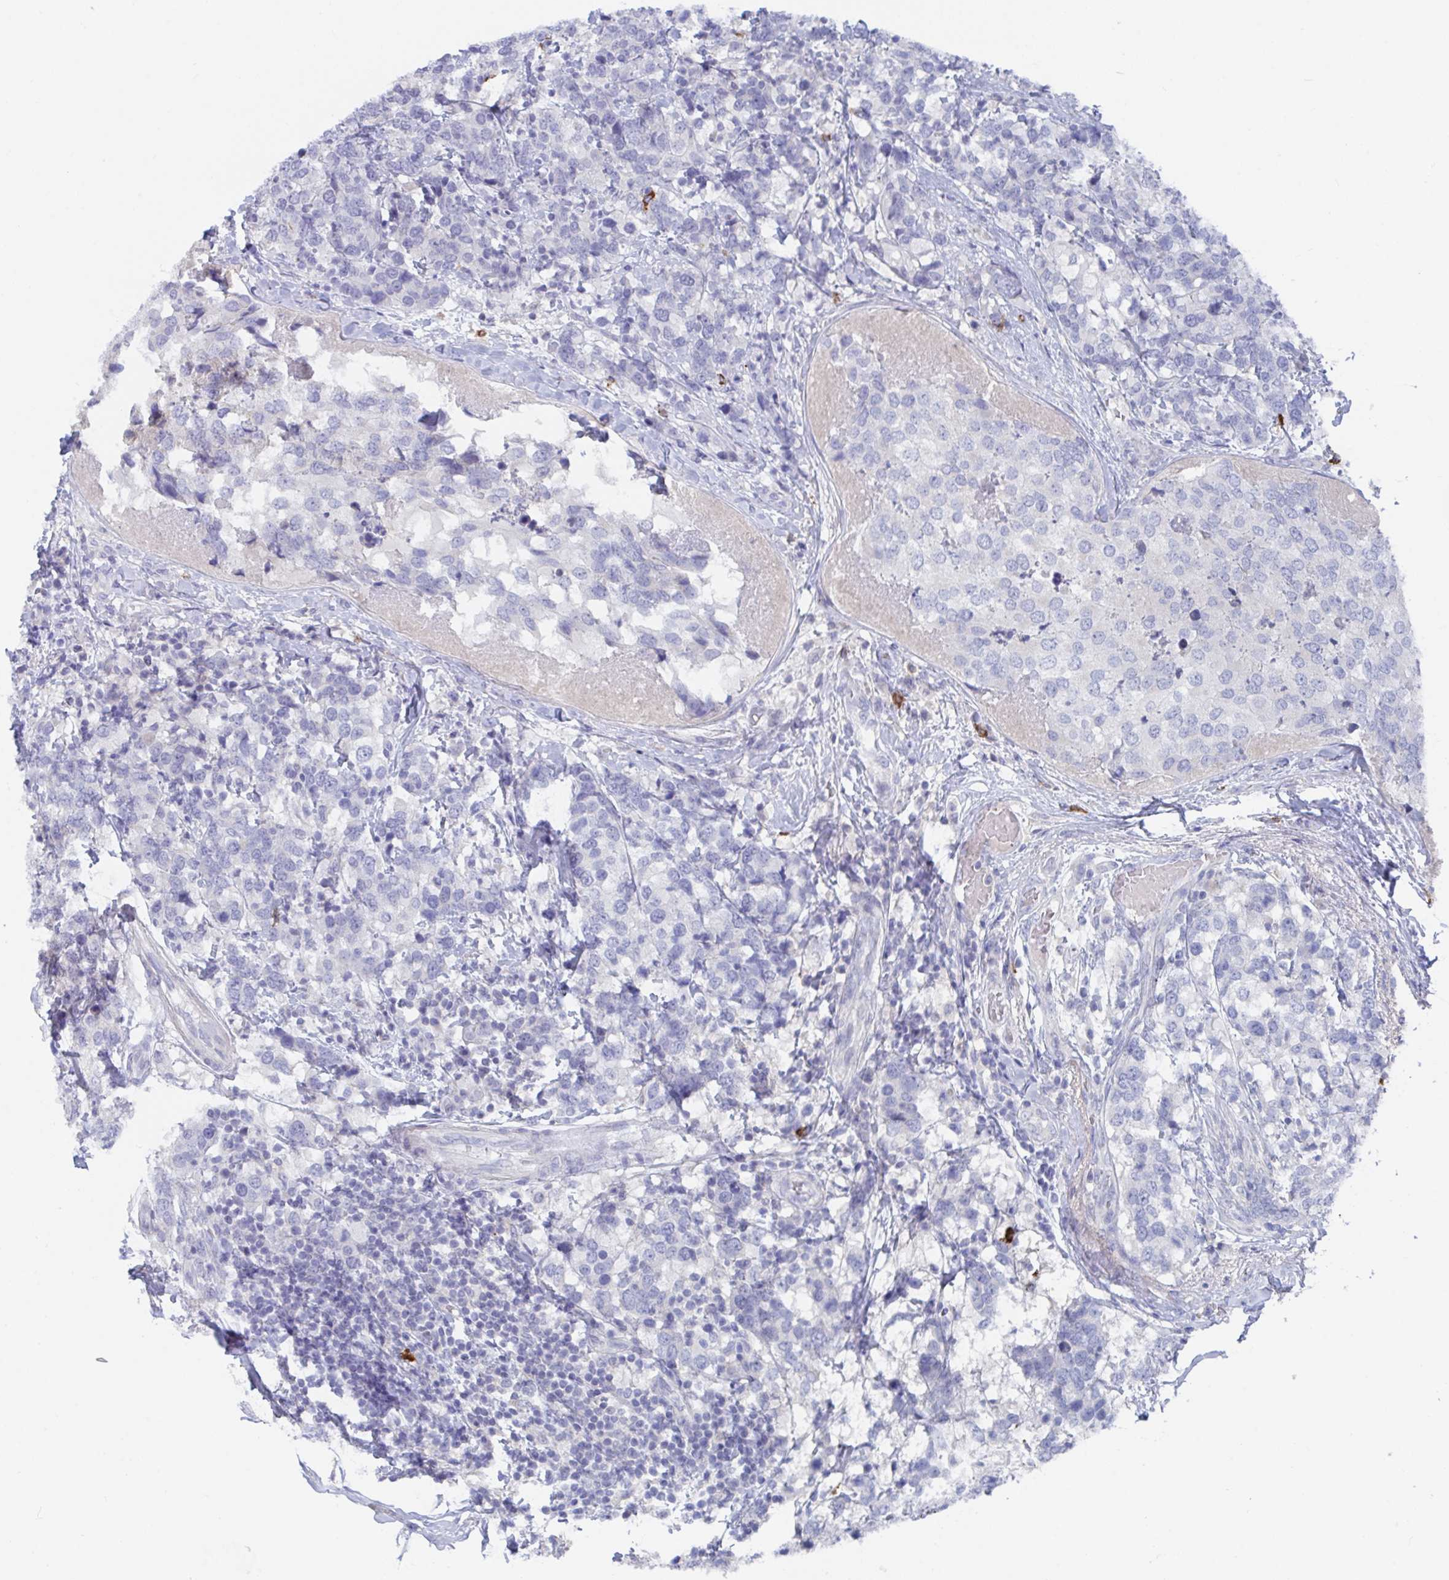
{"staining": {"intensity": "negative", "quantity": "none", "location": "none"}, "tissue": "breast cancer", "cell_type": "Tumor cells", "image_type": "cancer", "snomed": [{"axis": "morphology", "description": "Lobular carcinoma"}, {"axis": "topography", "description": "Breast"}], "caption": "Tumor cells show no significant expression in lobular carcinoma (breast).", "gene": "KCNK5", "patient": {"sex": "female", "age": 59}}